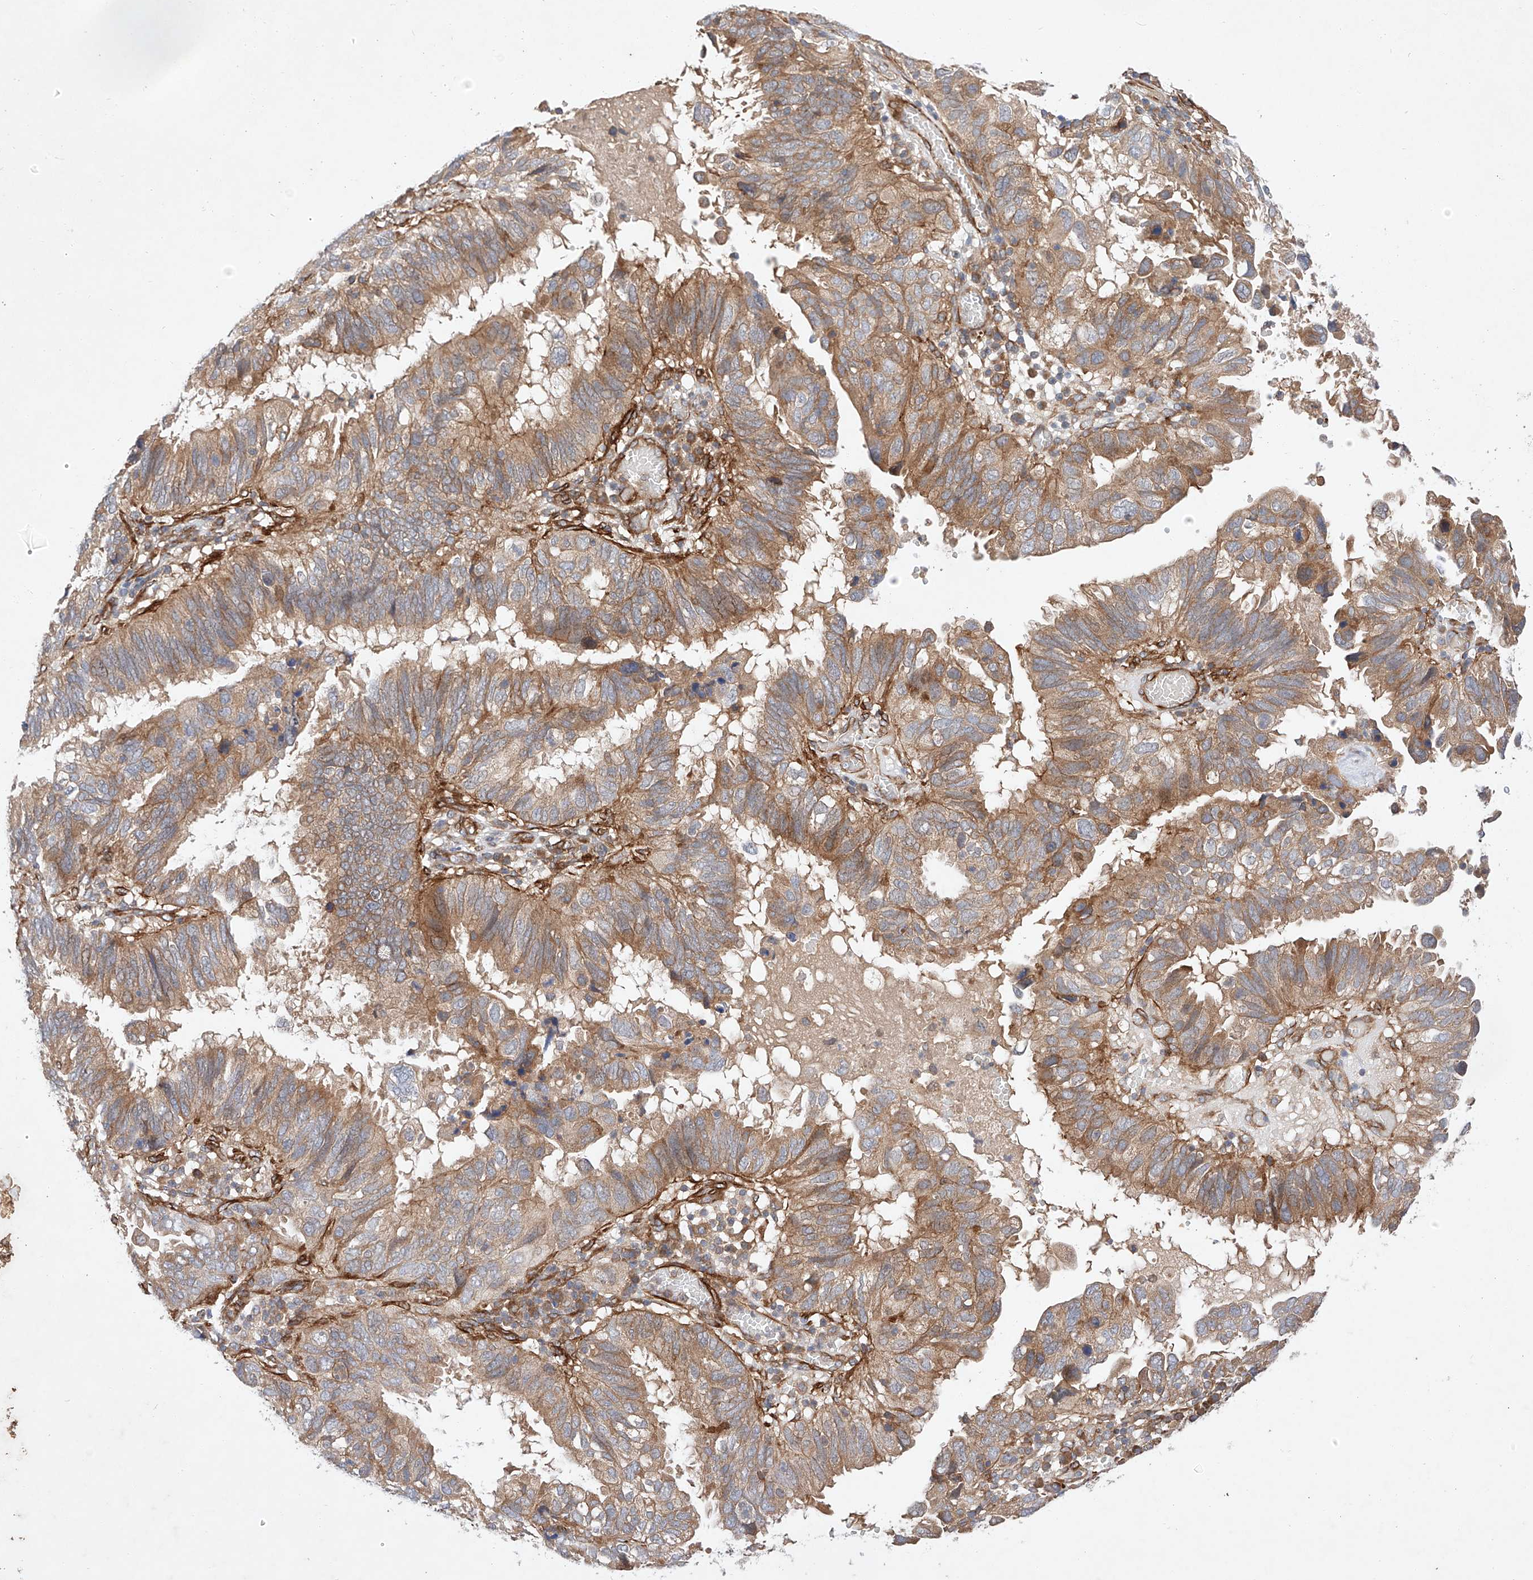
{"staining": {"intensity": "moderate", "quantity": ">75%", "location": "cytoplasmic/membranous"}, "tissue": "endometrial cancer", "cell_type": "Tumor cells", "image_type": "cancer", "snomed": [{"axis": "morphology", "description": "Adenocarcinoma, NOS"}, {"axis": "topography", "description": "Uterus"}], "caption": "Protein staining displays moderate cytoplasmic/membranous staining in approximately >75% of tumor cells in endometrial adenocarcinoma.", "gene": "RAB23", "patient": {"sex": "female", "age": 77}}